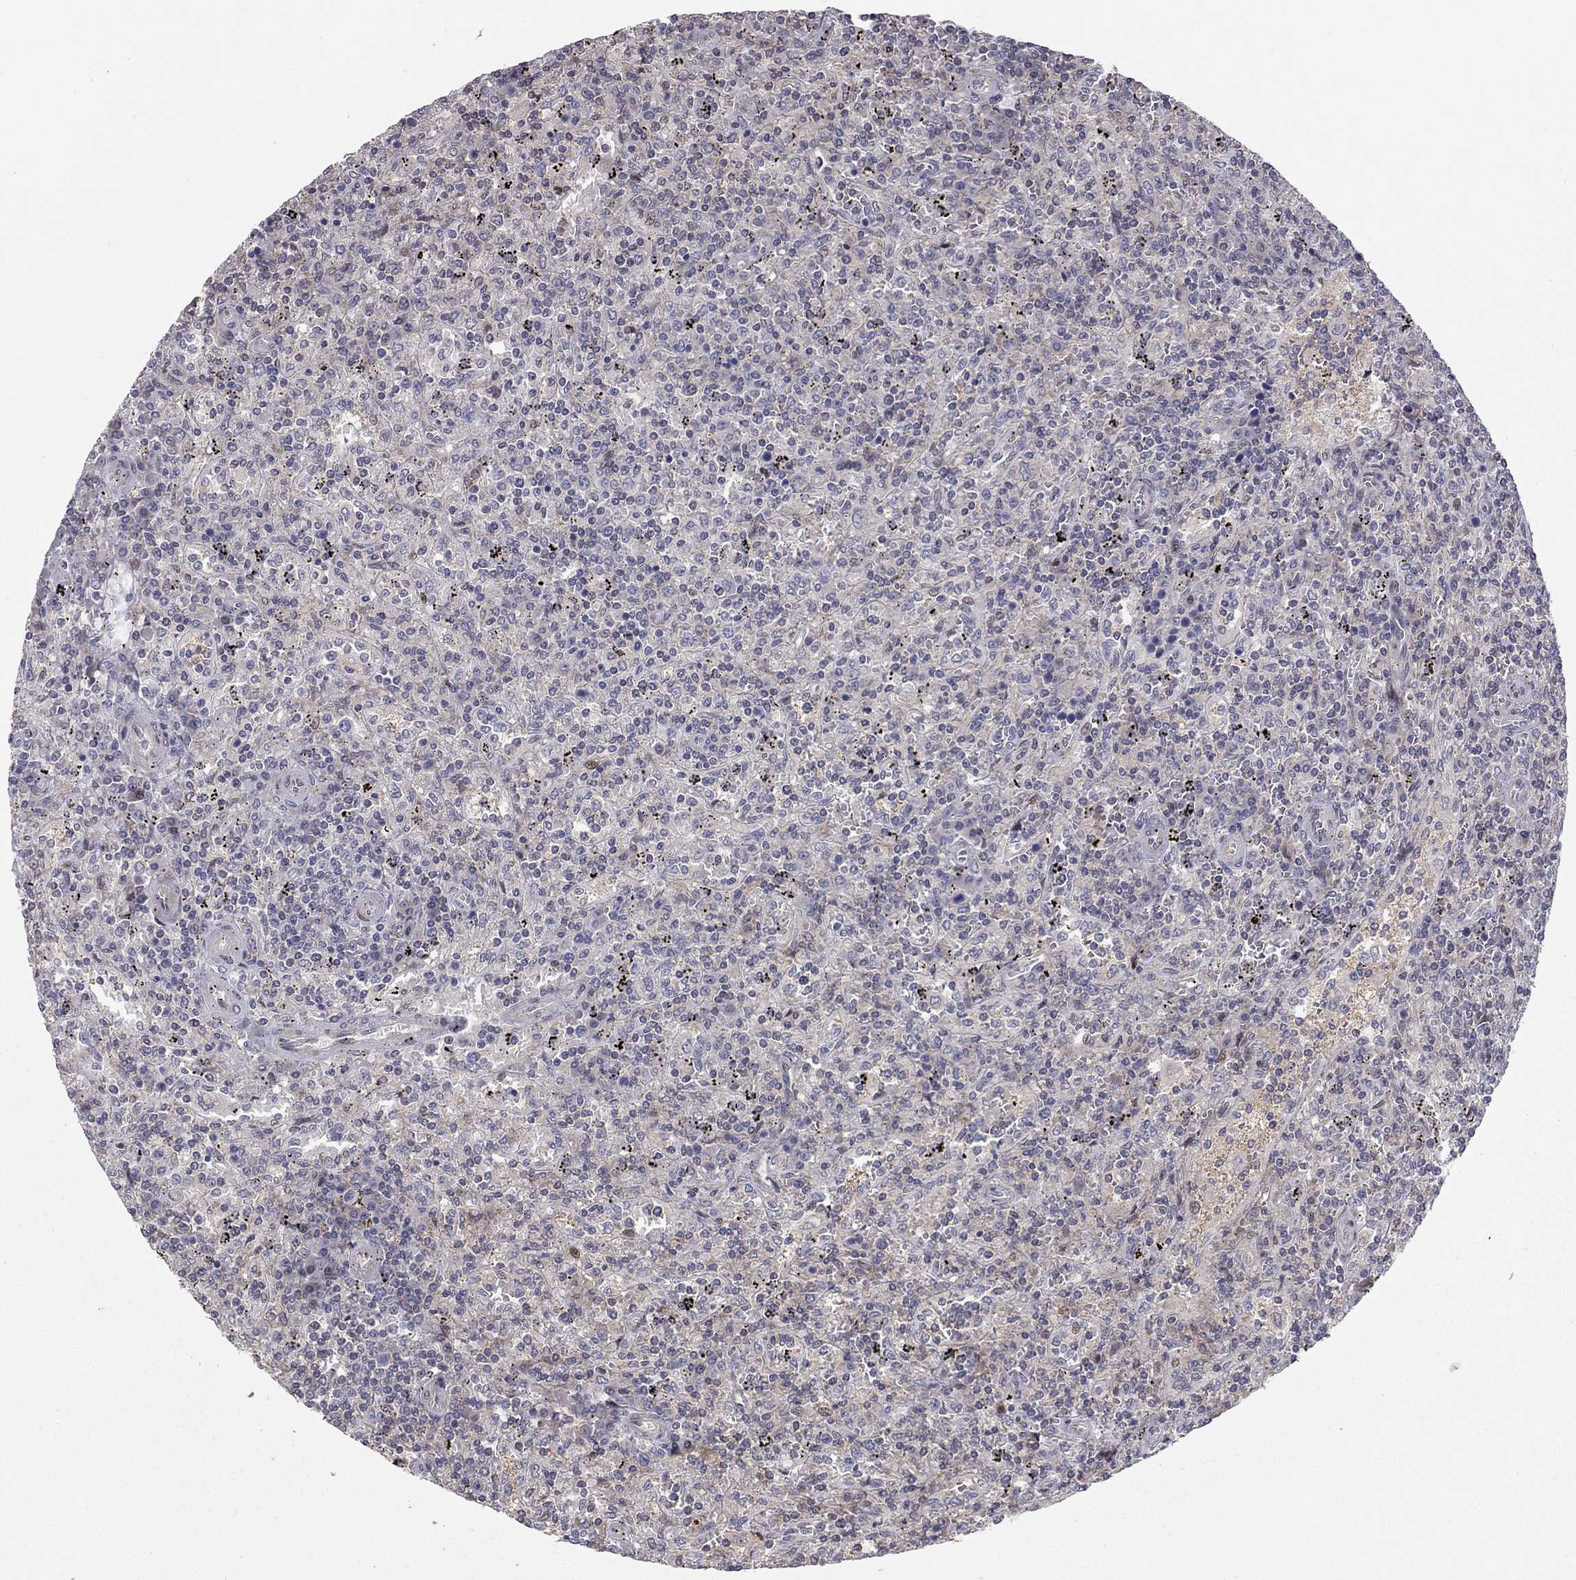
{"staining": {"intensity": "negative", "quantity": "none", "location": "none"}, "tissue": "lymphoma", "cell_type": "Tumor cells", "image_type": "cancer", "snomed": [{"axis": "morphology", "description": "Malignant lymphoma, non-Hodgkin's type, Low grade"}, {"axis": "topography", "description": "Spleen"}], "caption": "Tumor cells show no significant positivity in malignant lymphoma, non-Hodgkin's type (low-grade). (Stains: DAB (3,3'-diaminobenzidine) IHC with hematoxylin counter stain, Microscopy: brightfield microscopy at high magnification).", "gene": "DUSP7", "patient": {"sex": "male", "age": 62}}